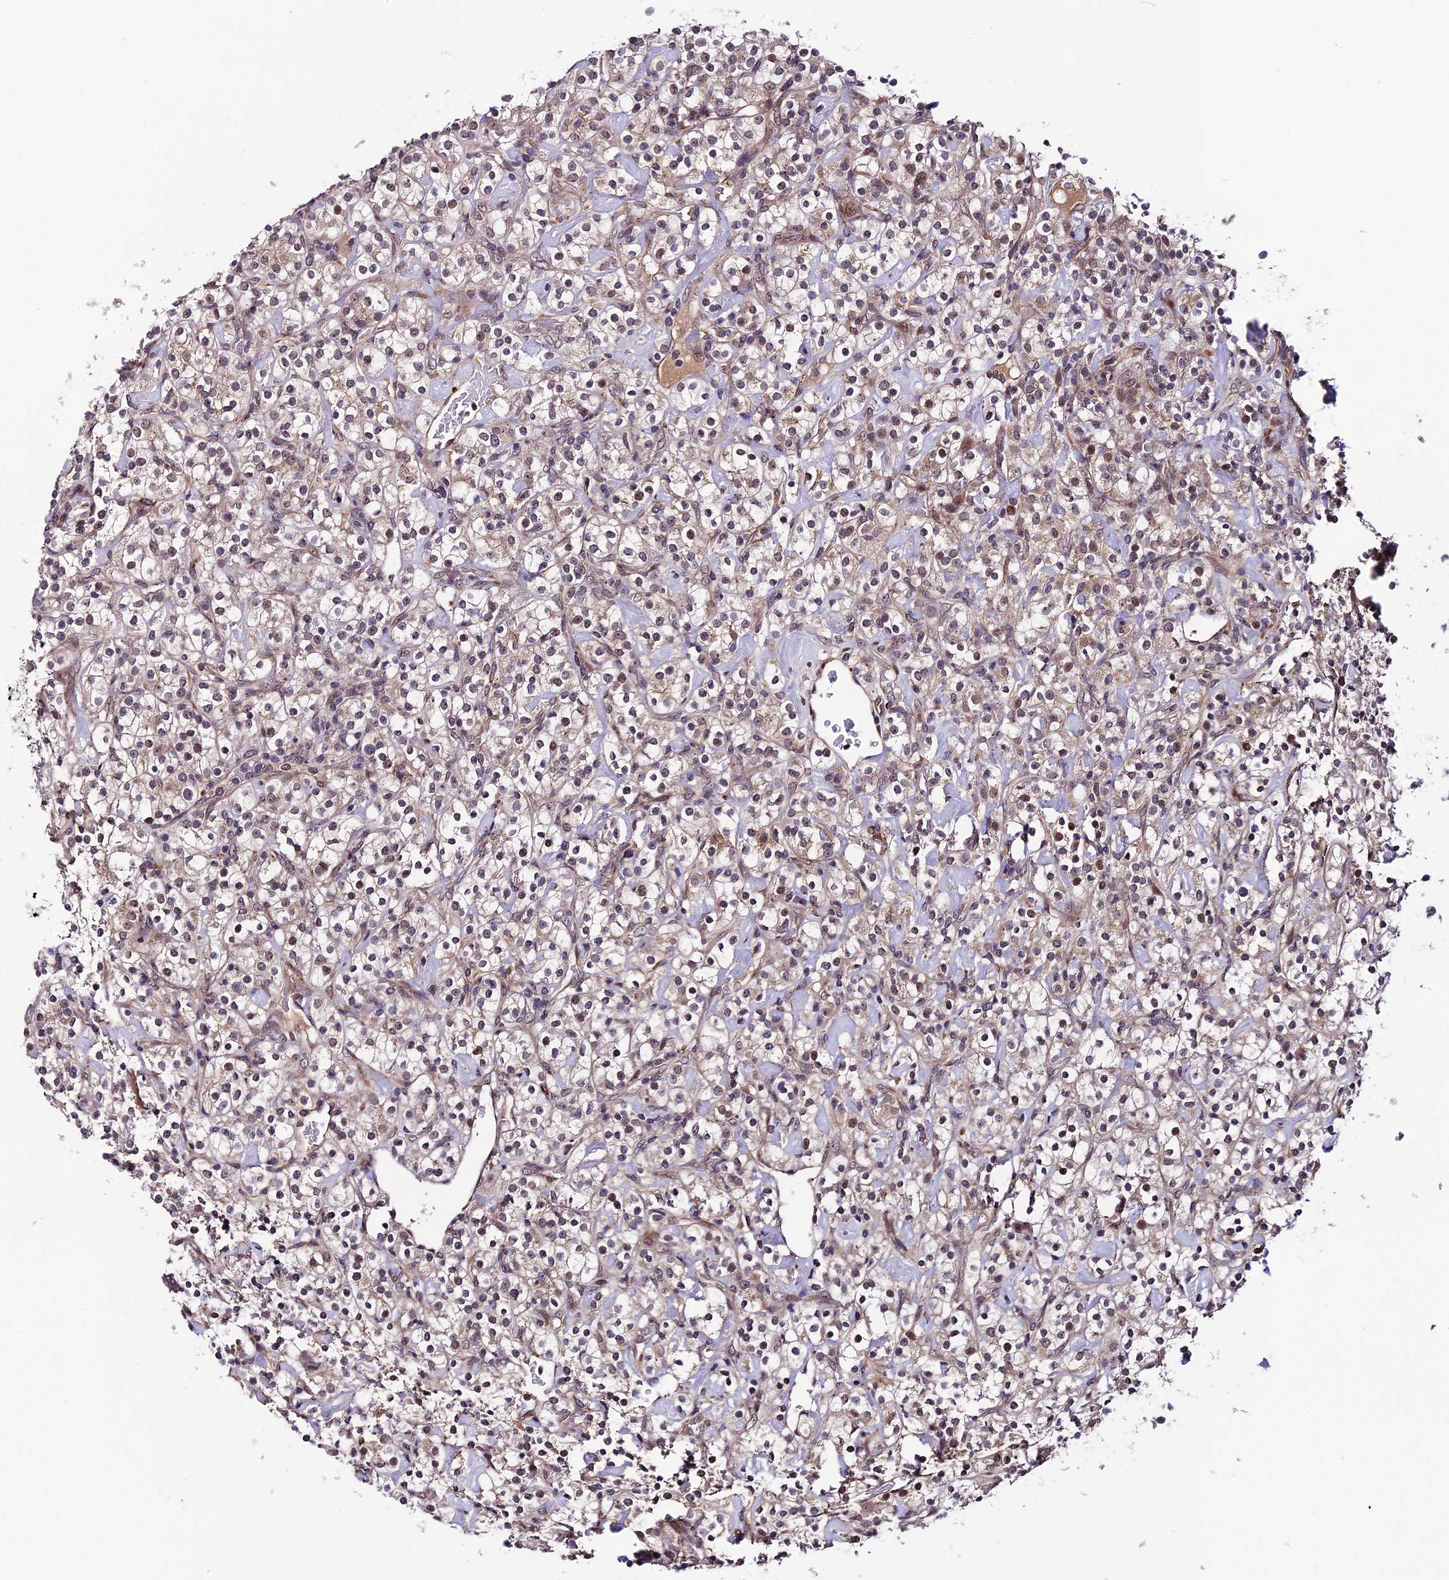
{"staining": {"intensity": "weak", "quantity": "25%-75%", "location": "cytoplasmic/membranous,nuclear"}, "tissue": "renal cancer", "cell_type": "Tumor cells", "image_type": "cancer", "snomed": [{"axis": "morphology", "description": "Adenocarcinoma, NOS"}, {"axis": "topography", "description": "Kidney"}], "caption": "Renal cancer (adenocarcinoma) stained with immunohistochemistry (IHC) exhibits weak cytoplasmic/membranous and nuclear staining in about 25%-75% of tumor cells.", "gene": "SIPA1L3", "patient": {"sex": "male", "age": 77}}